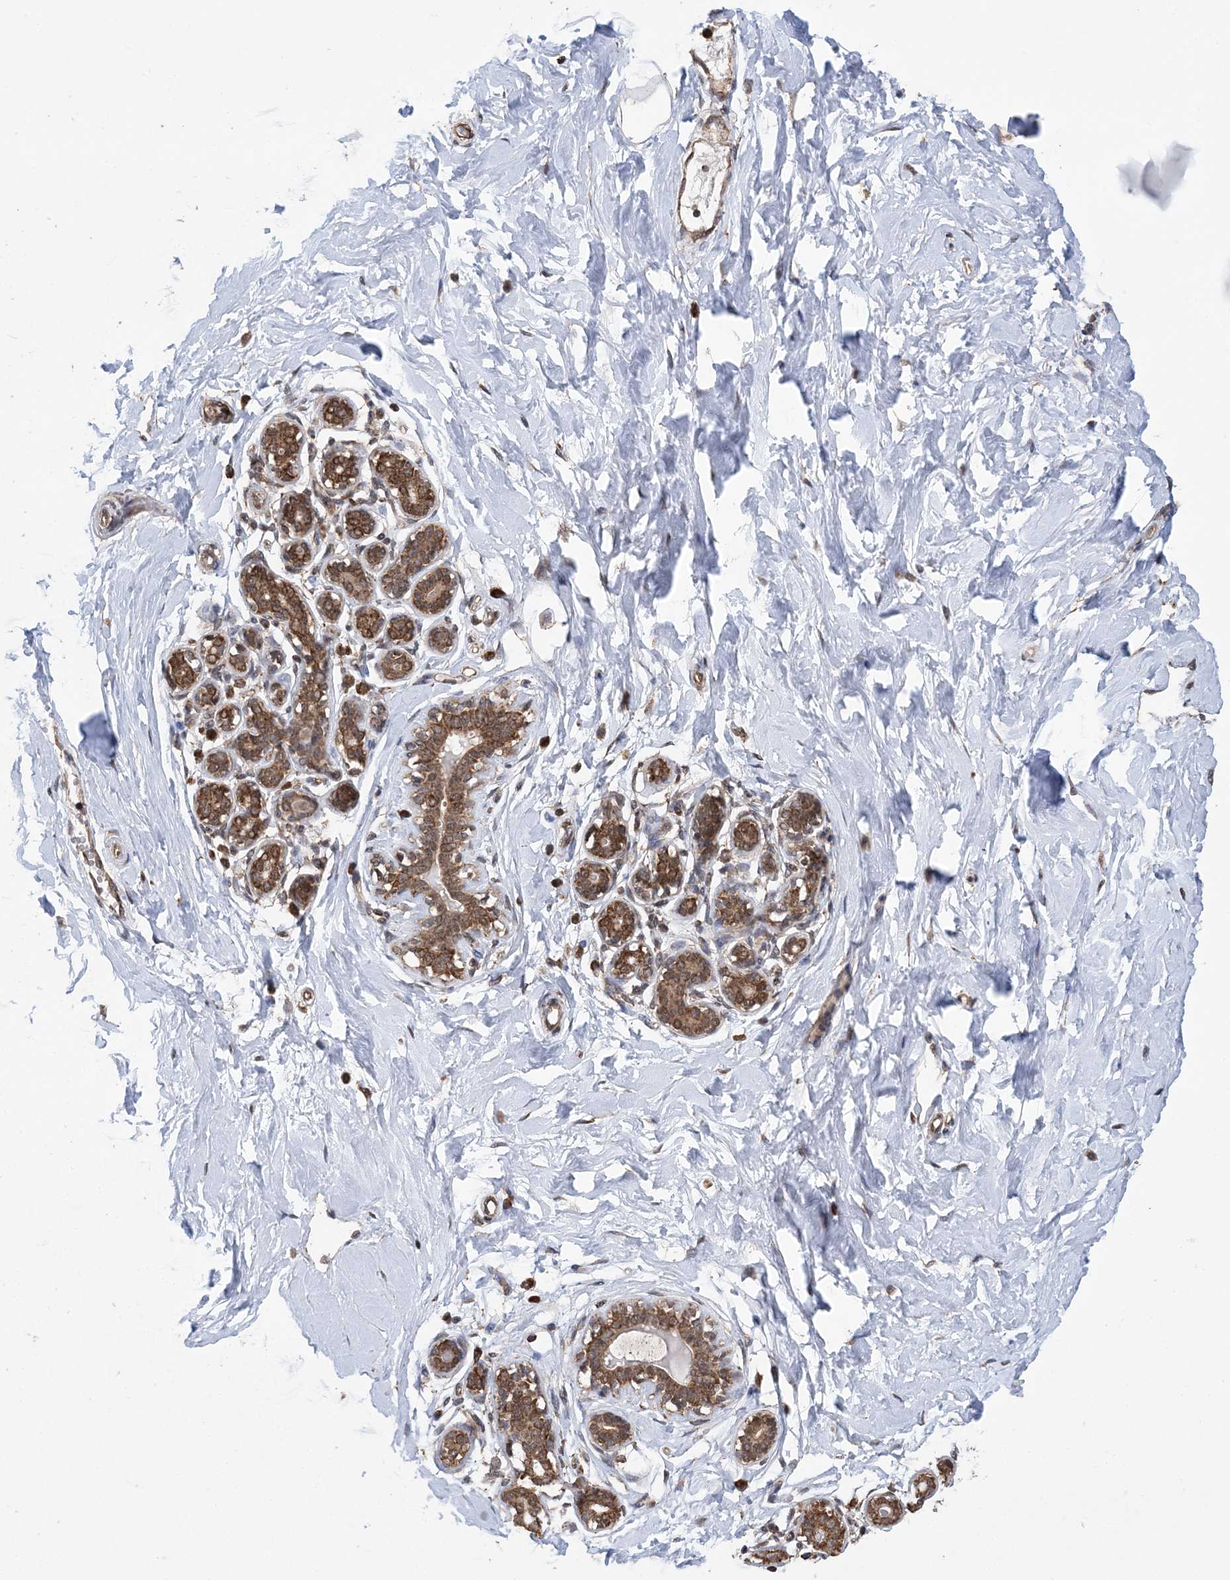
{"staining": {"intensity": "strong", "quantity": "25%-75%", "location": "cytoplasmic/membranous"}, "tissue": "breast", "cell_type": "Adipocytes", "image_type": "normal", "snomed": [{"axis": "morphology", "description": "Normal tissue, NOS"}, {"axis": "morphology", "description": "Adenoma, NOS"}, {"axis": "topography", "description": "Breast"}], "caption": "Immunohistochemical staining of unremarkable human breast displays strong cytoplasmic/membranous protein positivity in about 25%-75% of adipocytes. The staining was performed using DAB (3,3'-diaminobenzidine), with brown indicating positive protein expression. Nuclei are stained blue with hematoxylin.", "gene": "PCBP1", "patient": {"sex": "female", "age": 23}}